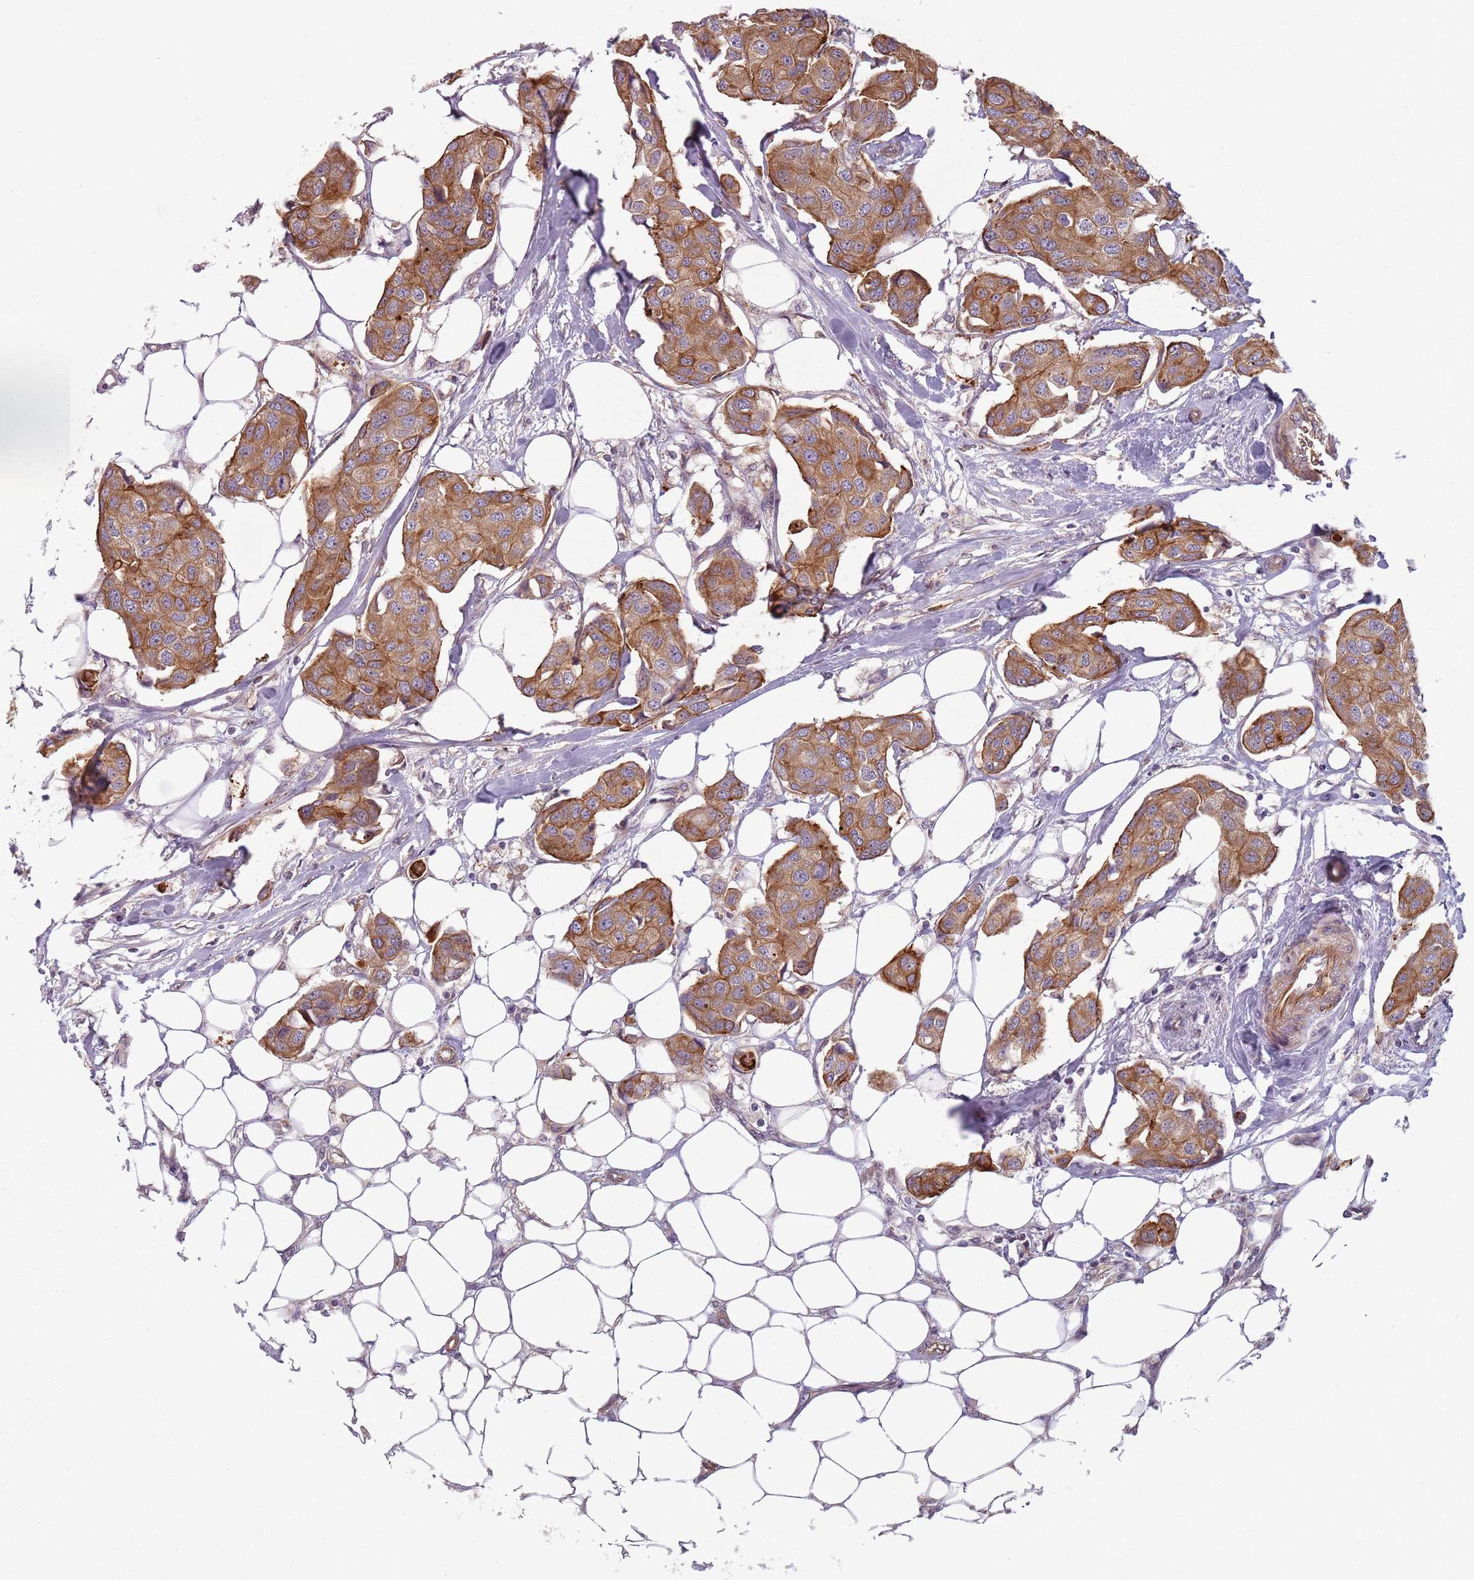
{"staining": {"intensity": "moderate", "quantity": ">75%", "location": "cytoplasmic/membranous"}, "tissue": "breast cancer", "cell_type": "Tumor cells", "image_type": "cancer", "snomed": [{"axis": "morphology", "description": "Duct carcinoma"}, {"axis": "topography", "description": "Breast"}, {"axis": "topography", "description": "Lymph node"}], "caption": "Moderate cytoplasmic/membranous staining for a protein is identified in about >75% of tumor cells of breast cancer (infiltrating ductal carcinoma) using immunohistochemistry (IHC).", "gene": "TLCD2", "patient": {"sex": "female", "age": 80}}